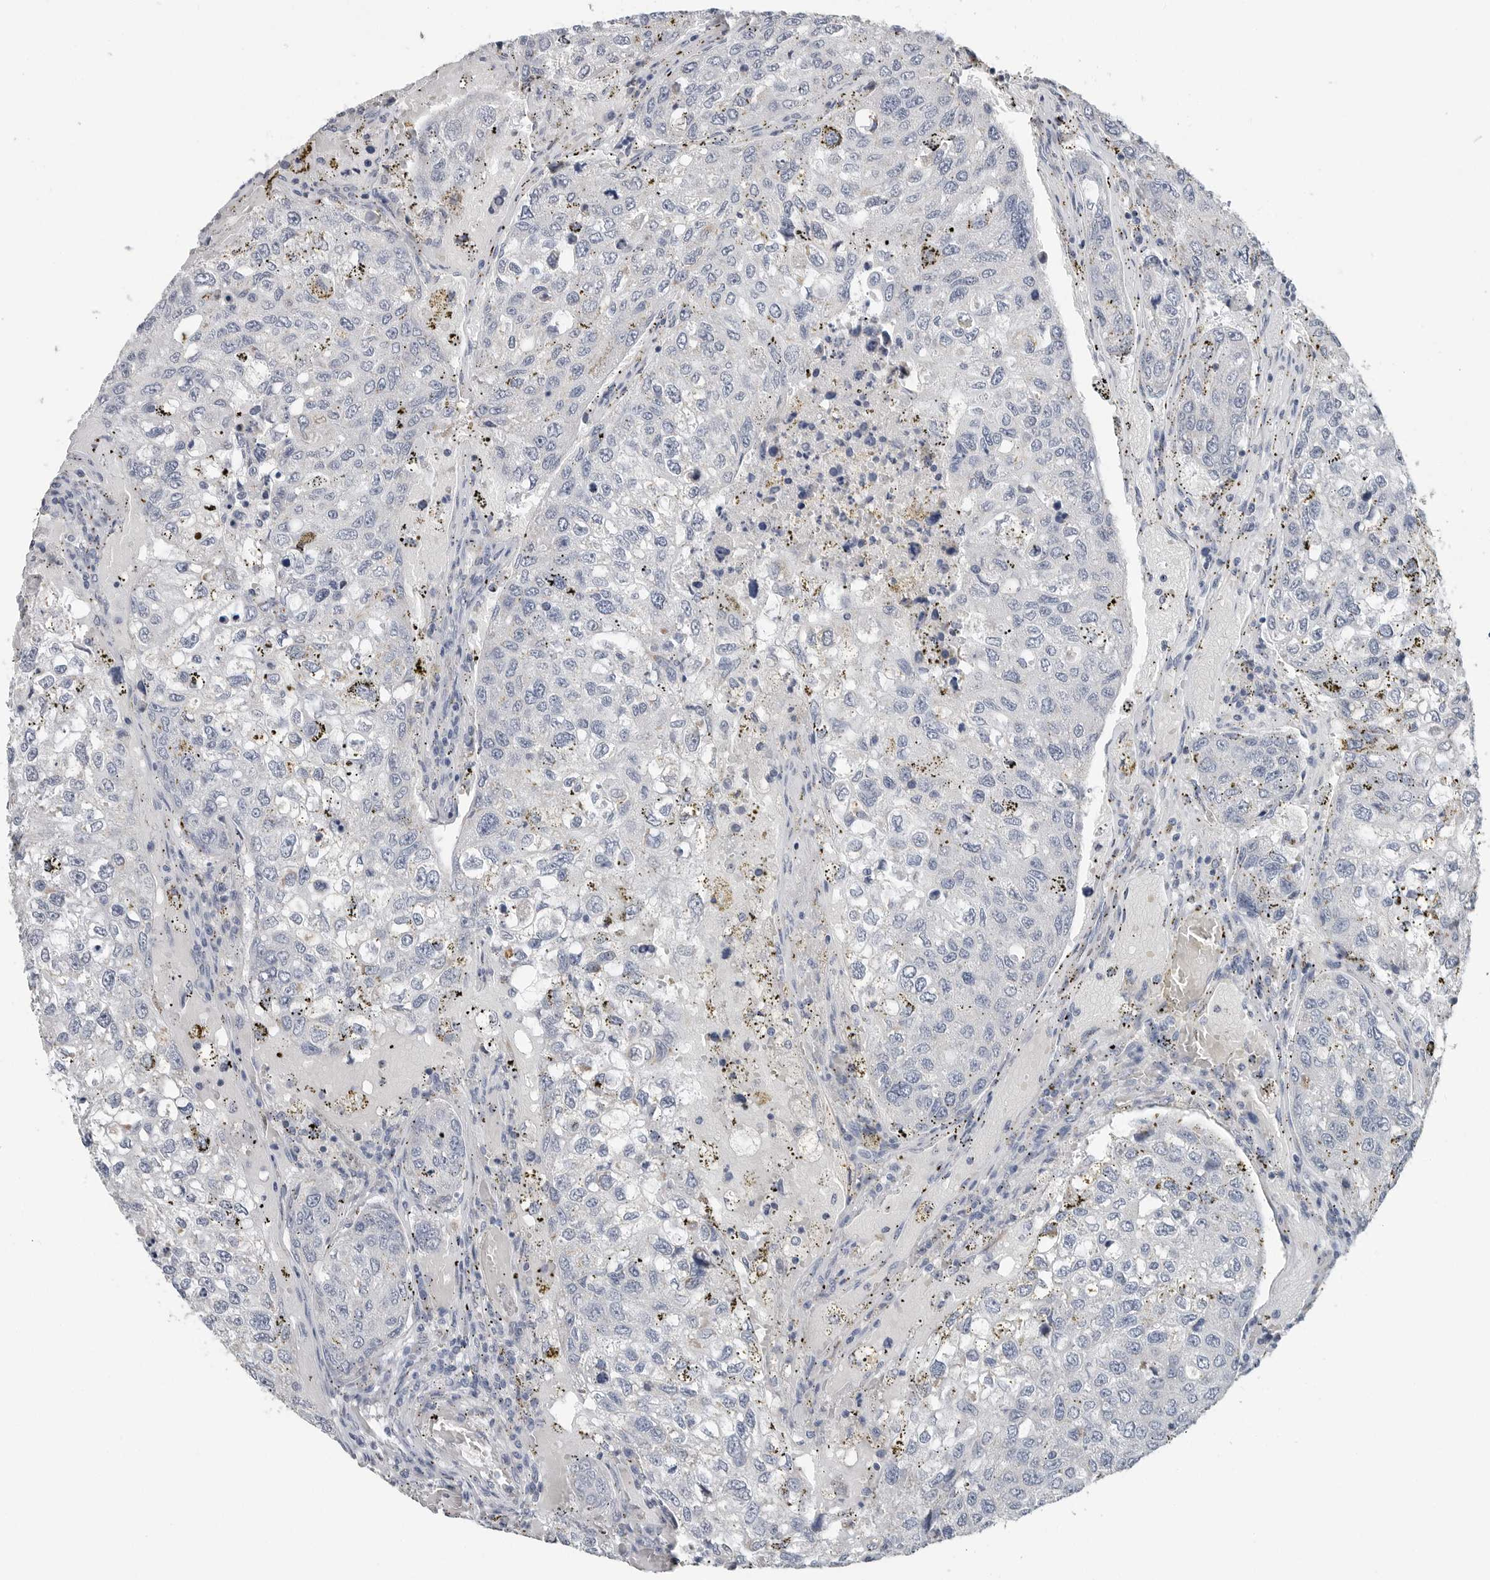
{"staining": {"intensity": "negative", "quantity": "none", "location": "none"}, "tissue": "urothelial cancer", "cell_type": "Tumor cells", "image_type": "cancer", "snomed": [{"axis": "morphology", "description": "Urothelial carcinoma, High grade"}, {"axis": "topography", "description": "Lymph node"}, {"axis": "topography", "description": "Urinary bladder"}], "caption": "Tumor cells are negative for brown protein staining in urothelial cancer. The staining was performed using DAB (3,3'-diaminobenzidine) to visualize the protein expression in brown, while the nuclei were stained in blue with hematoxylin (Magnification: 20x).", "gene": "PLN", "patient": {"sex": "male", "age": 51}}